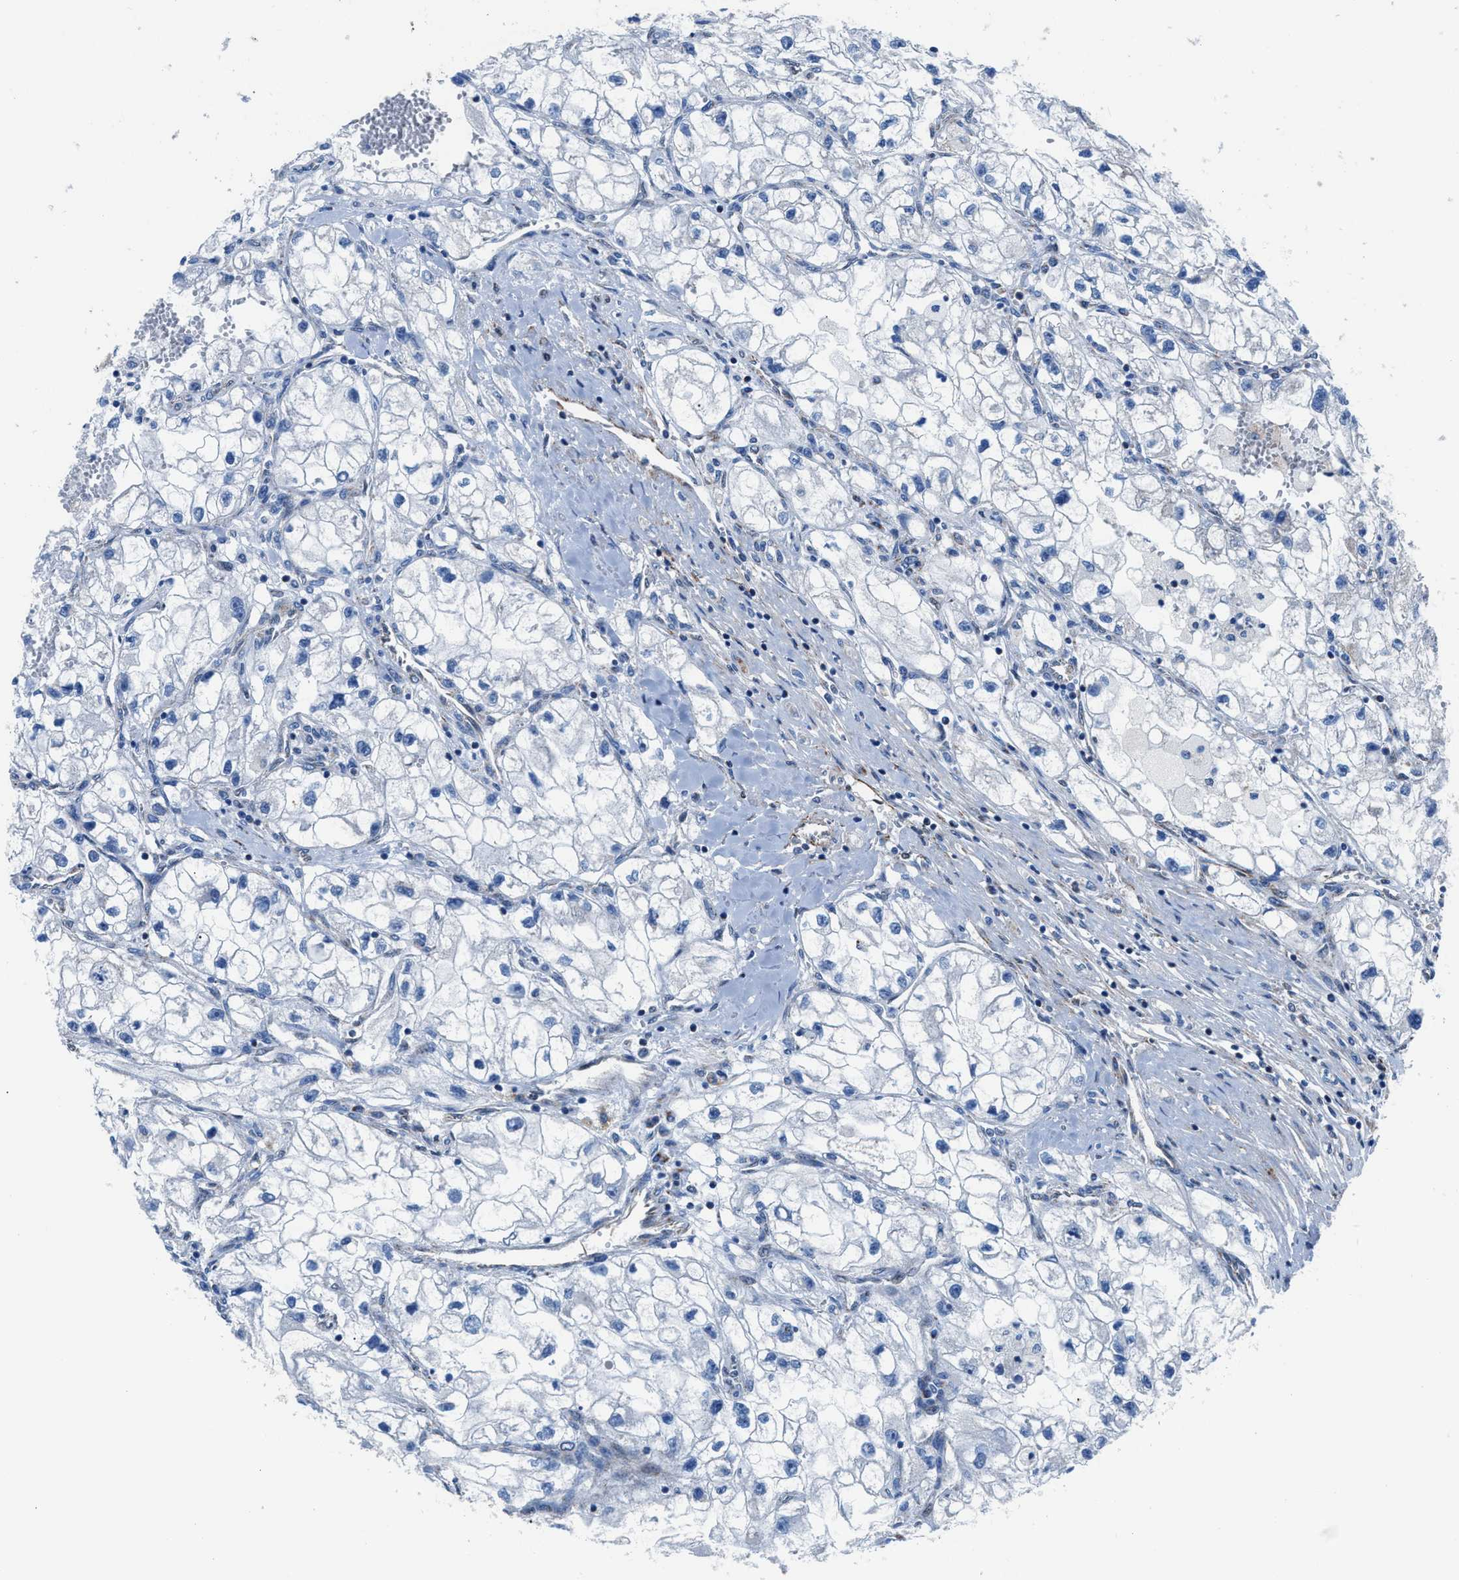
{"staining": {"intensity": "negative", "quantity": "none", "location": "none"}, "tissue": "renal cancer", "cell_type": "Tumor cells", "image_type": "cancer", "snomed": [{"axis": "morphology", "description": "Adenocarcinoma, NOS"}, {"axis": "topography", "description": "Kidney"}], "caption": "This is a micrograph of immunohistochemistry staining of adenocarcinoma (renal), which shows no staining in tumor cells.", "gene": "LMO2", "patient": {"sex": "female", "age": 70}}